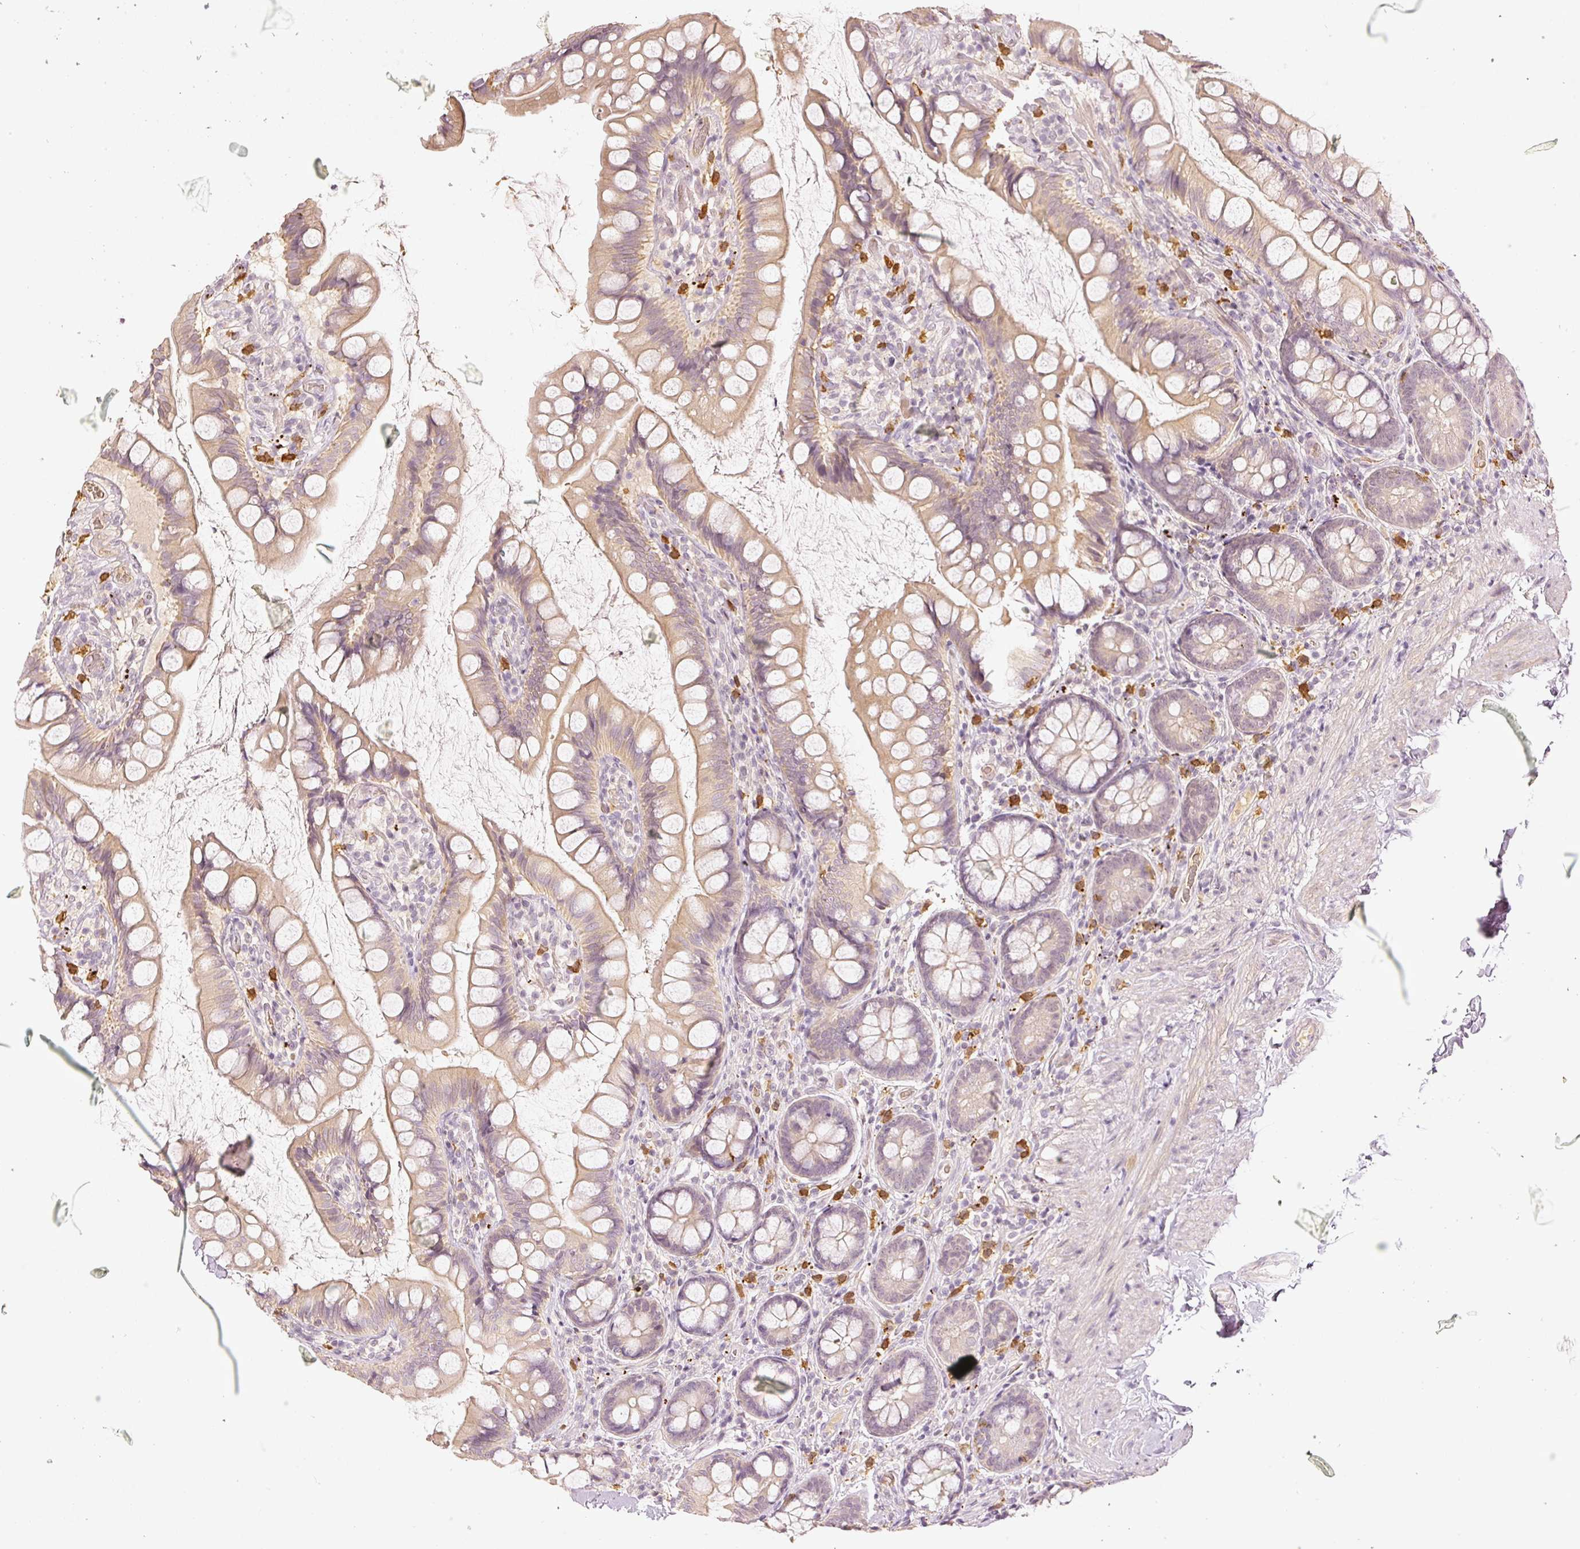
{"staining": {"intensity": "moderate", "quantity": "25%-75%", "location": "cytoplasmic/membranous"}, "tissue": "small intestine", "cell_type": "Glandular cells", "image_type": "normal", "snomed": [{"axis": "morphology", "description": "Normal tissue, NOS"}, {"axis": "topography", "description": "Small intestine"}], "caption": "DAB immunohistochemical staining of unremarkable small intestine demonstrates moderate cytoplasmic/membranous protein expression in approximately 25%-75% of glandular cells.", "gene": "GZMA", "patient": {"sex": "male", "age": 70}}